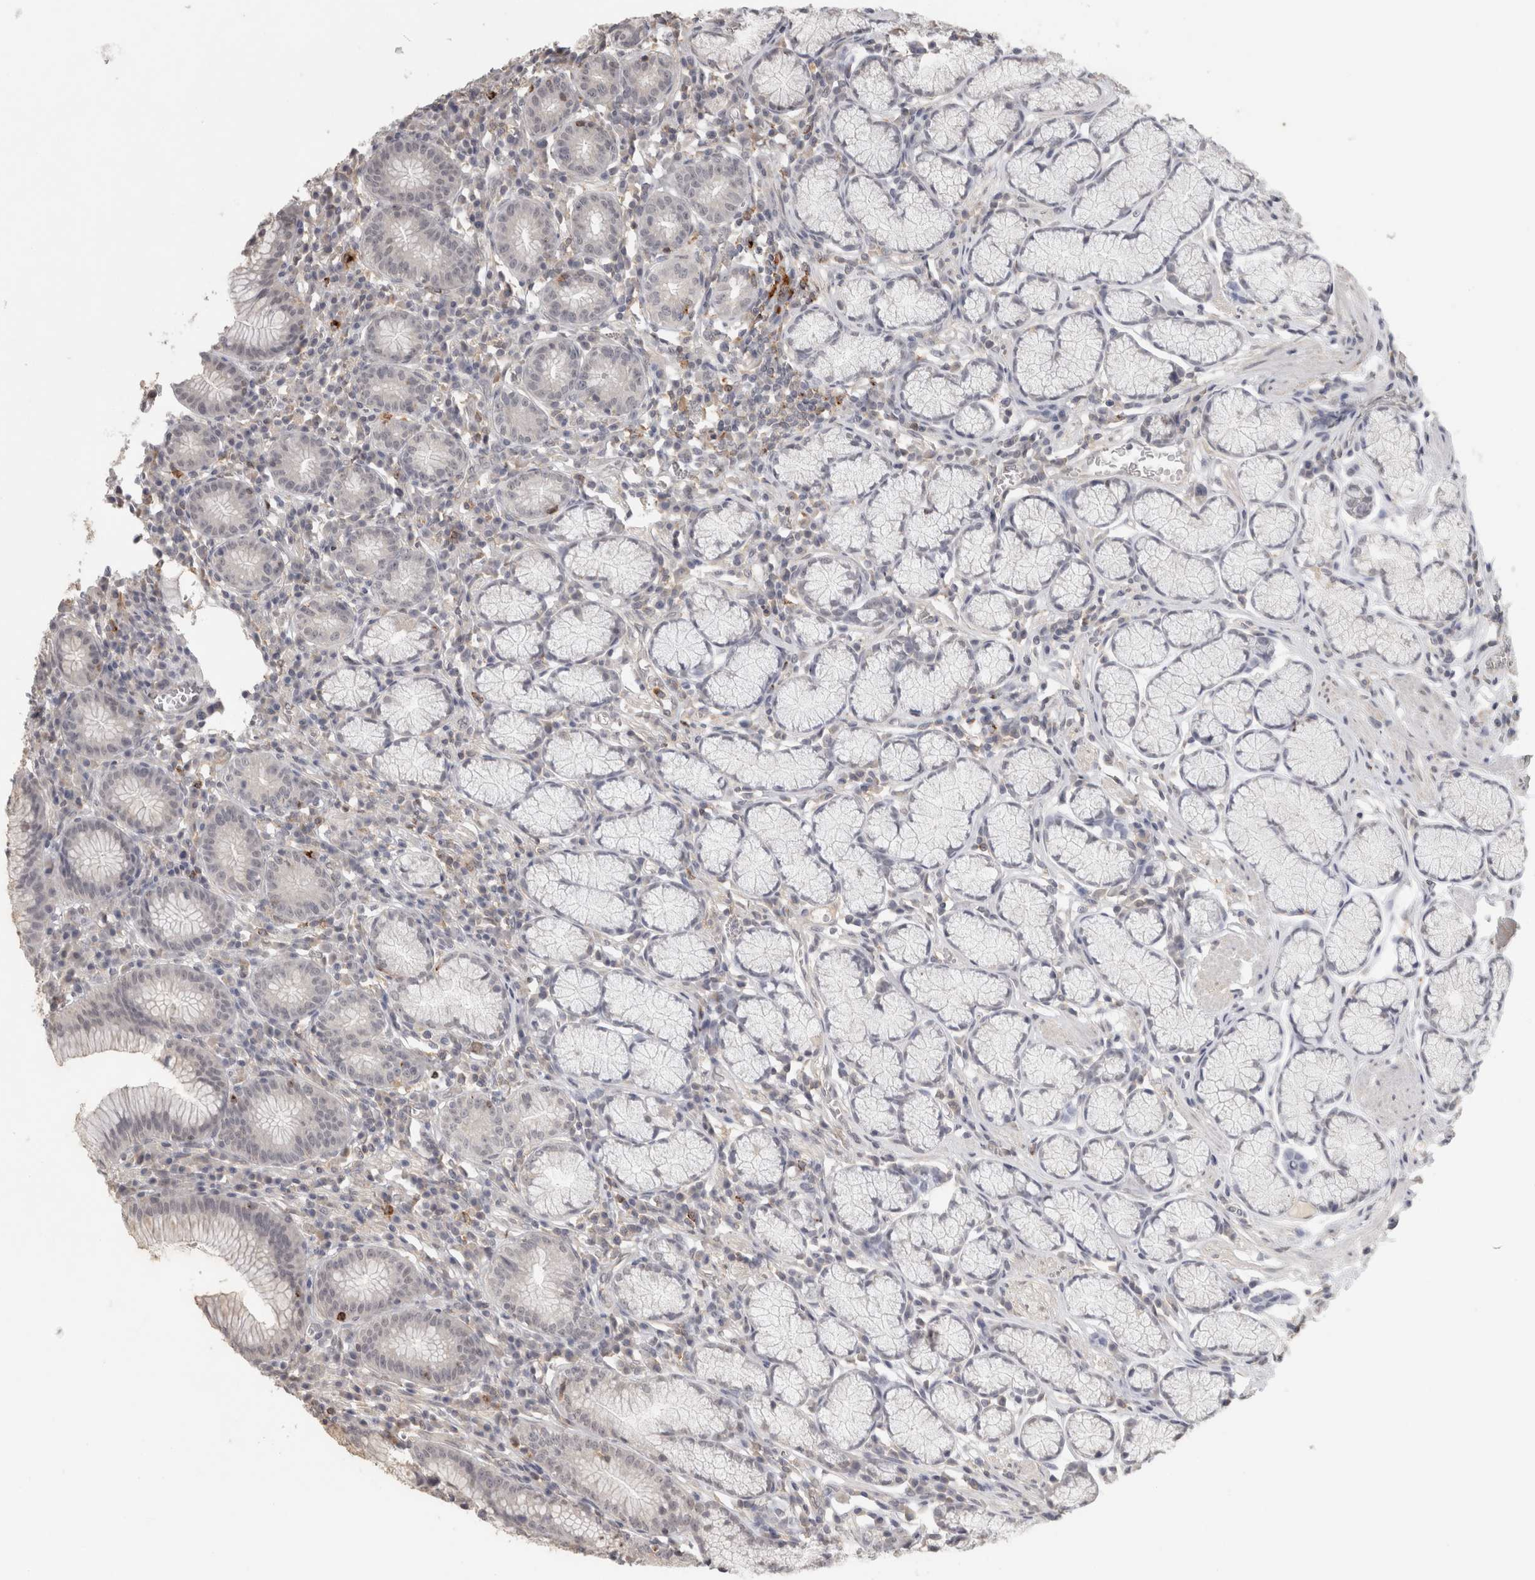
{"staining": {"intensity": "weak", "quantity": "<25%", "location": "cytoplasmic/membranous,nuclear"}, "tissue": "stomach", "cell_type": "Glandular cells", "image_type": "normal", "snomed": [{"axis": "morphology", "description": "Normal tissue, NOS"}, {"axis": "topography", "description": "Stomach"}], "caption": "DAB (3,3'-diaminobenzidine) immunohistochemical staining of benign human stomach exhibits no significant staining in glandular cells.", "gene": "HAVCR2", "patient": {"sex": "male", "age": 55}}